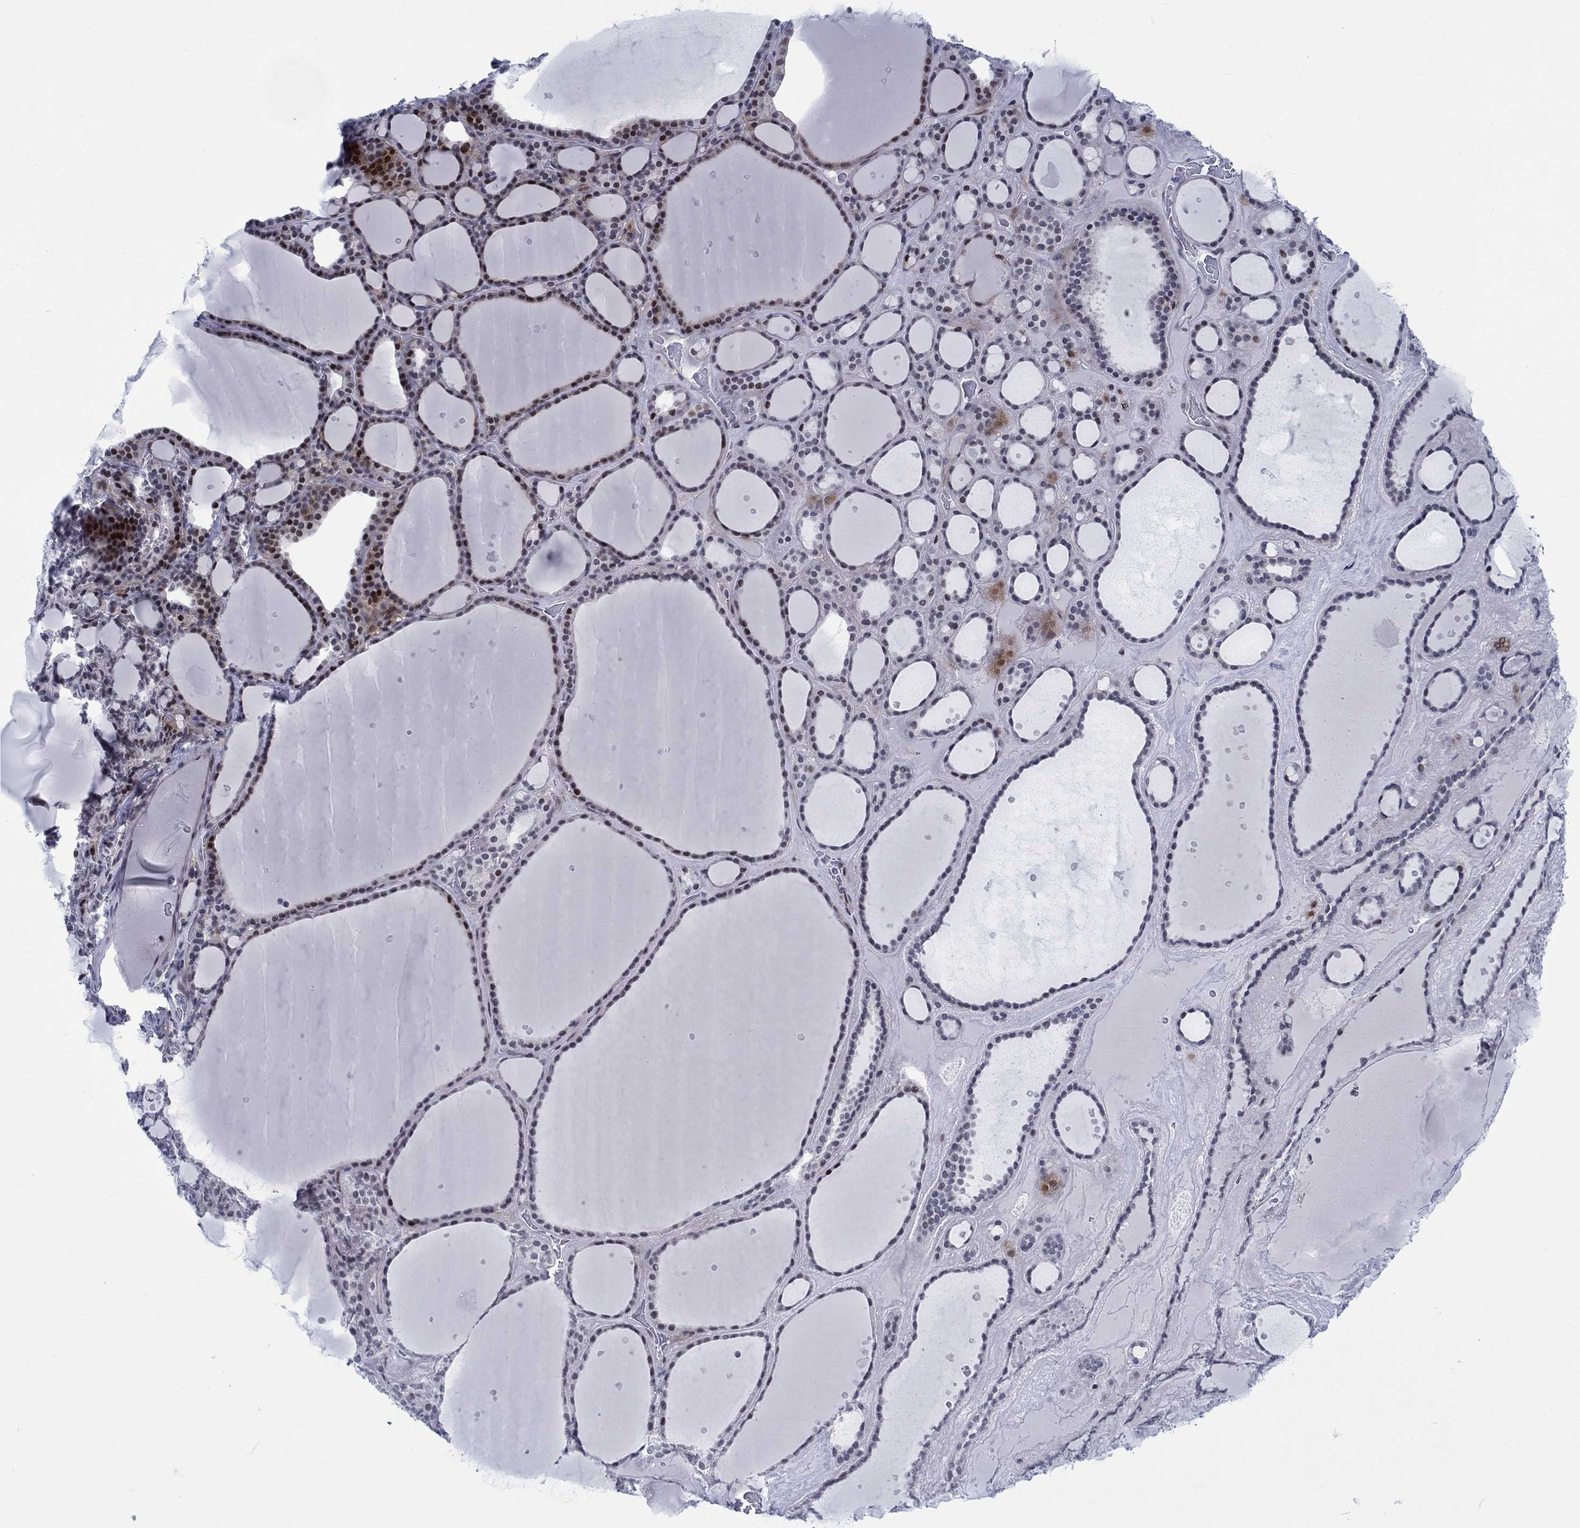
{"staining": {"intensity": "strong", "quantity": "<25%", "location": "nuclear"}, "tissue": "thyroid gland", "cell_type": "Glandular cells", "image_type": "normal", "snomed": [{"axis": "morphology", "description": "Normal tissue, NOS"}, {"axis": "topography", "description": "Thyroid gland"}], "caption": "High-power microscopy captured an immunohistochemistry (IHC) micrograph of unremarkable thyroid gland, revealing strong nuclear staining in about <25% of glandular cells. (IHC, brightfield microscopy, high magnification).", "gene": "NEU3", "patient": {"sex": "male", "age": 63}}